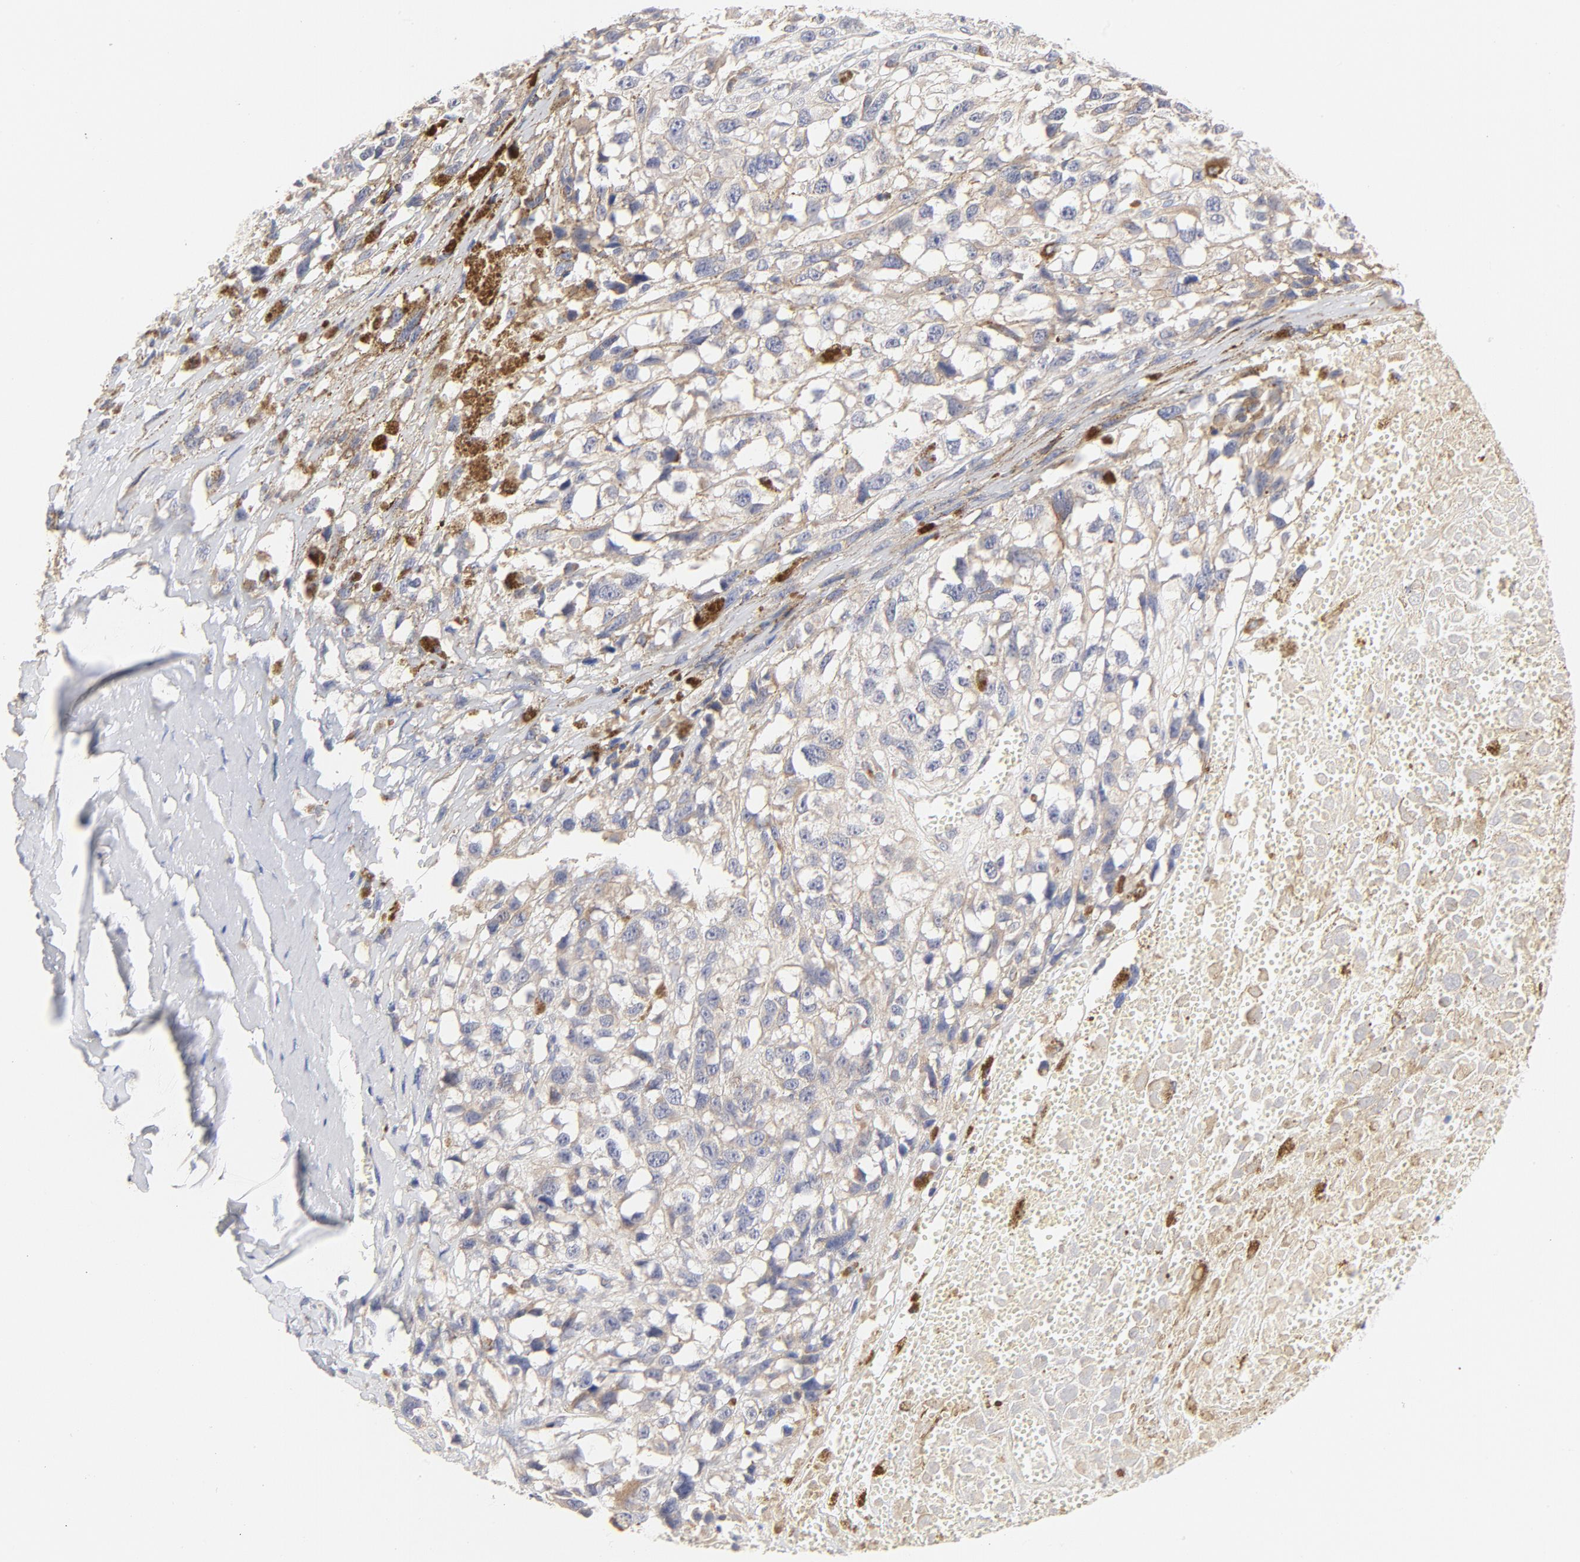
{"staining": {"intensity": "weak", "quantity": "<25%", "location": "cytoplasmic/membranous"}, "tissue": "melanoma", "cell_type": "Tumor cells", "image_type": "cancer", "snomed": [{"axis": "morphology", "description": "Malignant melanoma, Metastatic site"}, {"axis": "topography", "description": "Lymph node"}], "caption": "Immunohistochemical staining of melanoma displays no significant expression in tumor cells.", "gene": "MTERF2", "patient": {"sex": "male", "age": 59}}